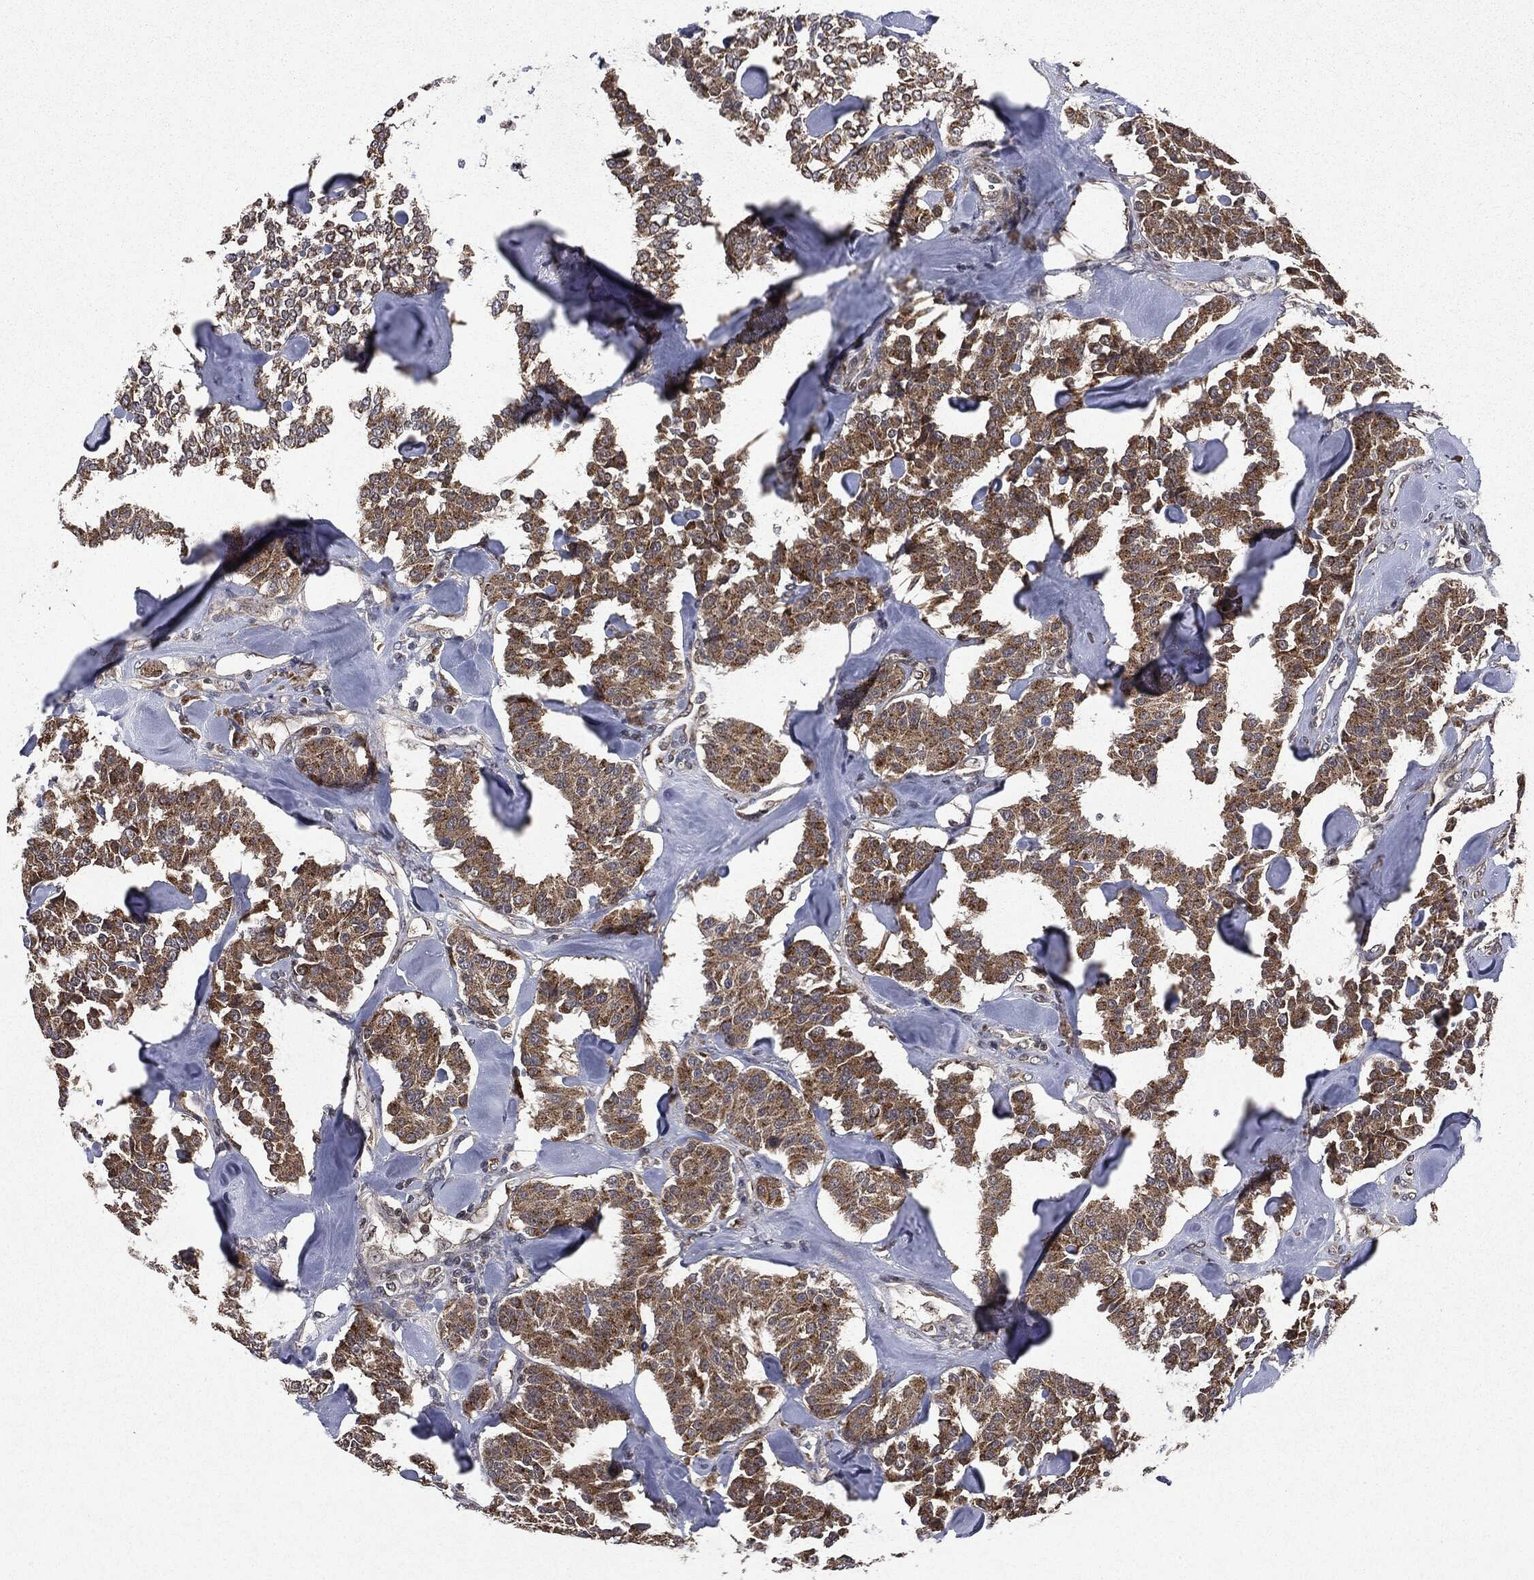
{"staining": {"intensity": "strong", "quantity": ">75%", "location": "cytoplasmic/membranous"}, "tissue": "carcinoid", "cell_type": "Tumor cells", "image_type": "cancer", "snomed": [{"axis": "morphology", "description": "Carcinoid, malignant, NOS"}, {"axis": "topography", "description": "Pancreas"}], "caption": "The image reveals immunohistochemical staining of carcinoid (malignant). There is strong cytoplasmic/membranous expression is identified in about >75% of tumor cells.", "gene": "PLPPR2", "patient": {"sex": "male", "age": 41}}